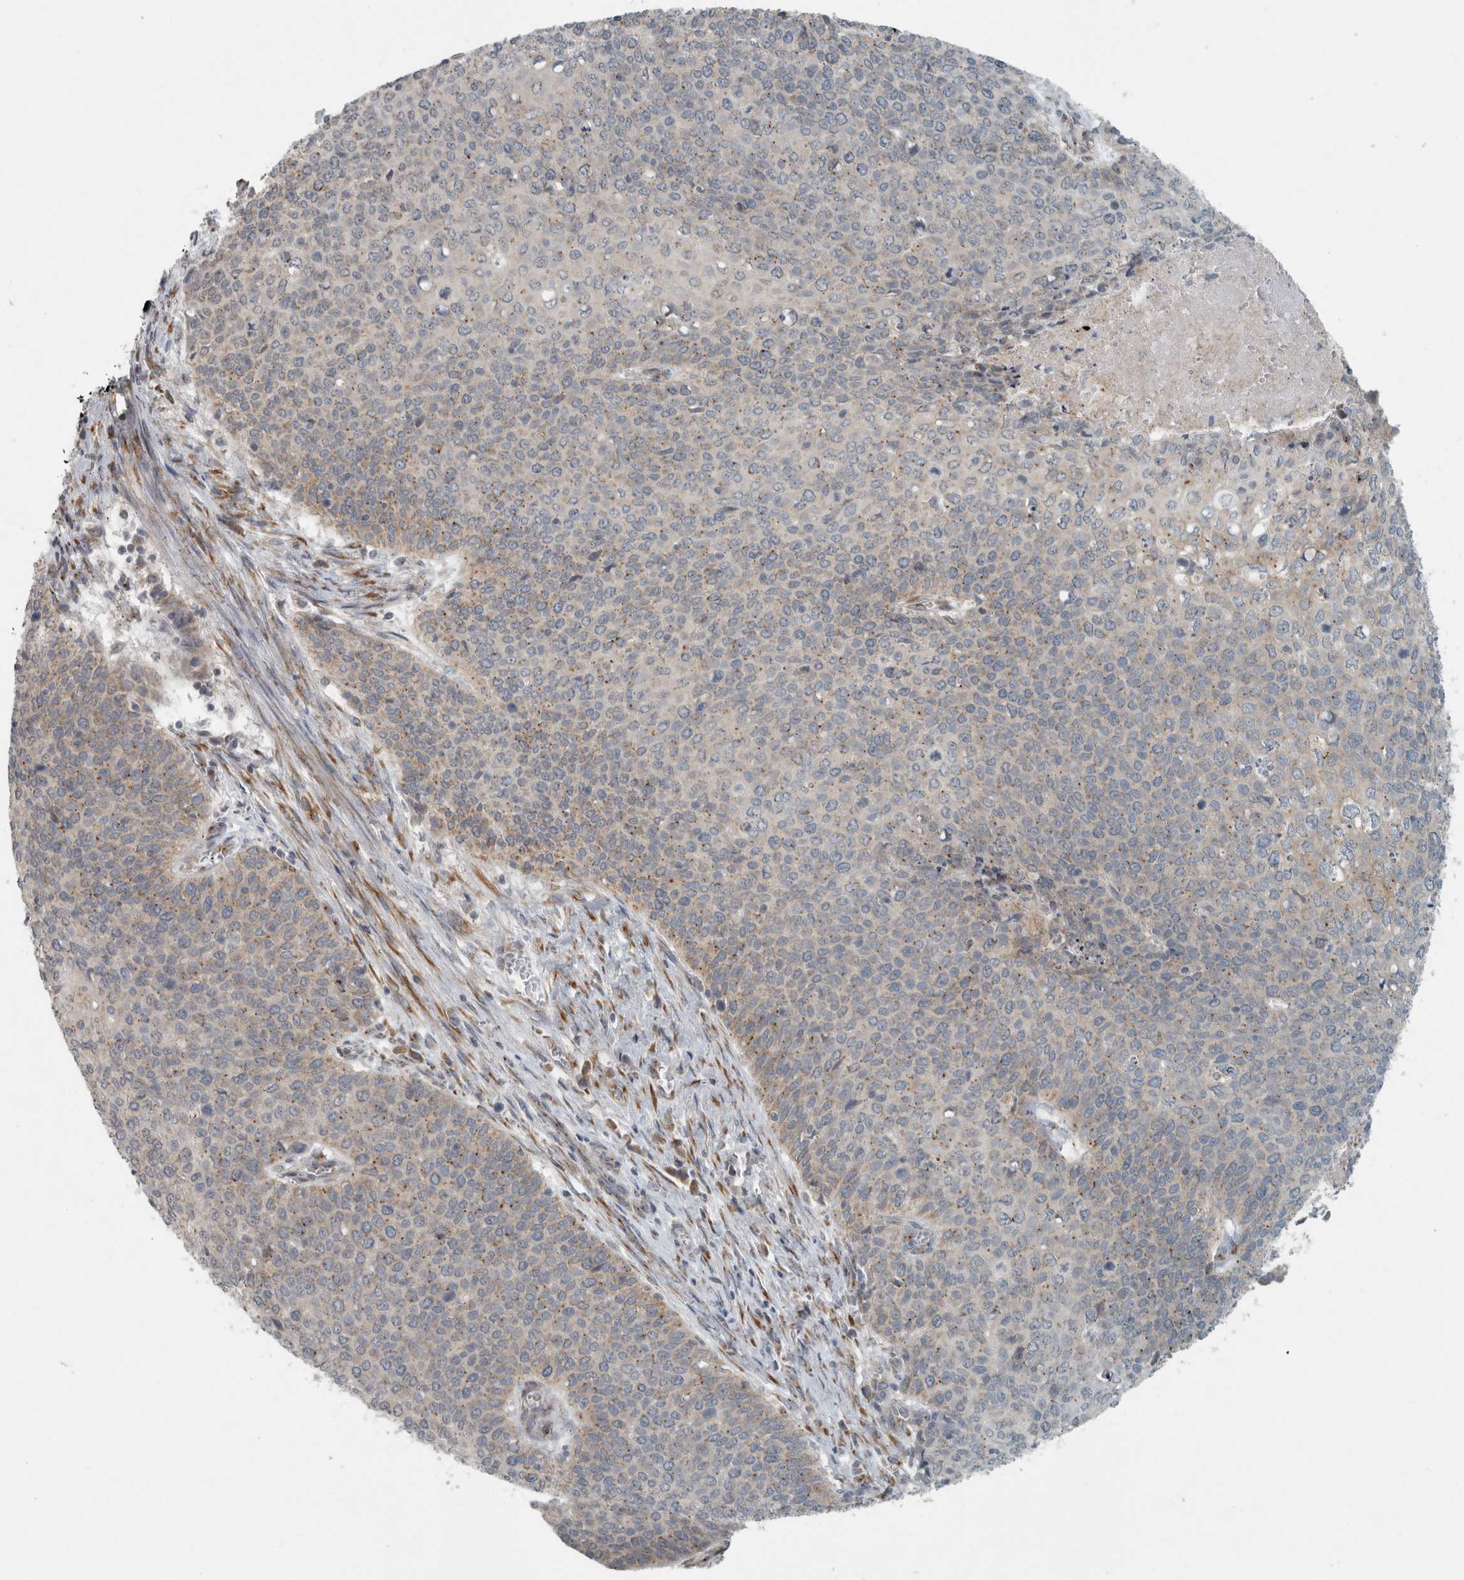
{"staining": {"intensity": "weak", "quantity": "<25%", "location": "cytoplasmic/membranous"}, "tissue": "cervical cancer", "cell_type": "Tumor cells", "image_type": "cancer", "snomed": [{"axis": "morphology", "description": "Squamous cell carcinoma, NOS"}, {"axis": "topography", "description": "Cervix"}], "caption": "Tumor cells are negative for brown protein staining in squamous cell carcinoma (cervical).", "gene": "KIF1C", "patient": {"sex": "female", "age": 39}}